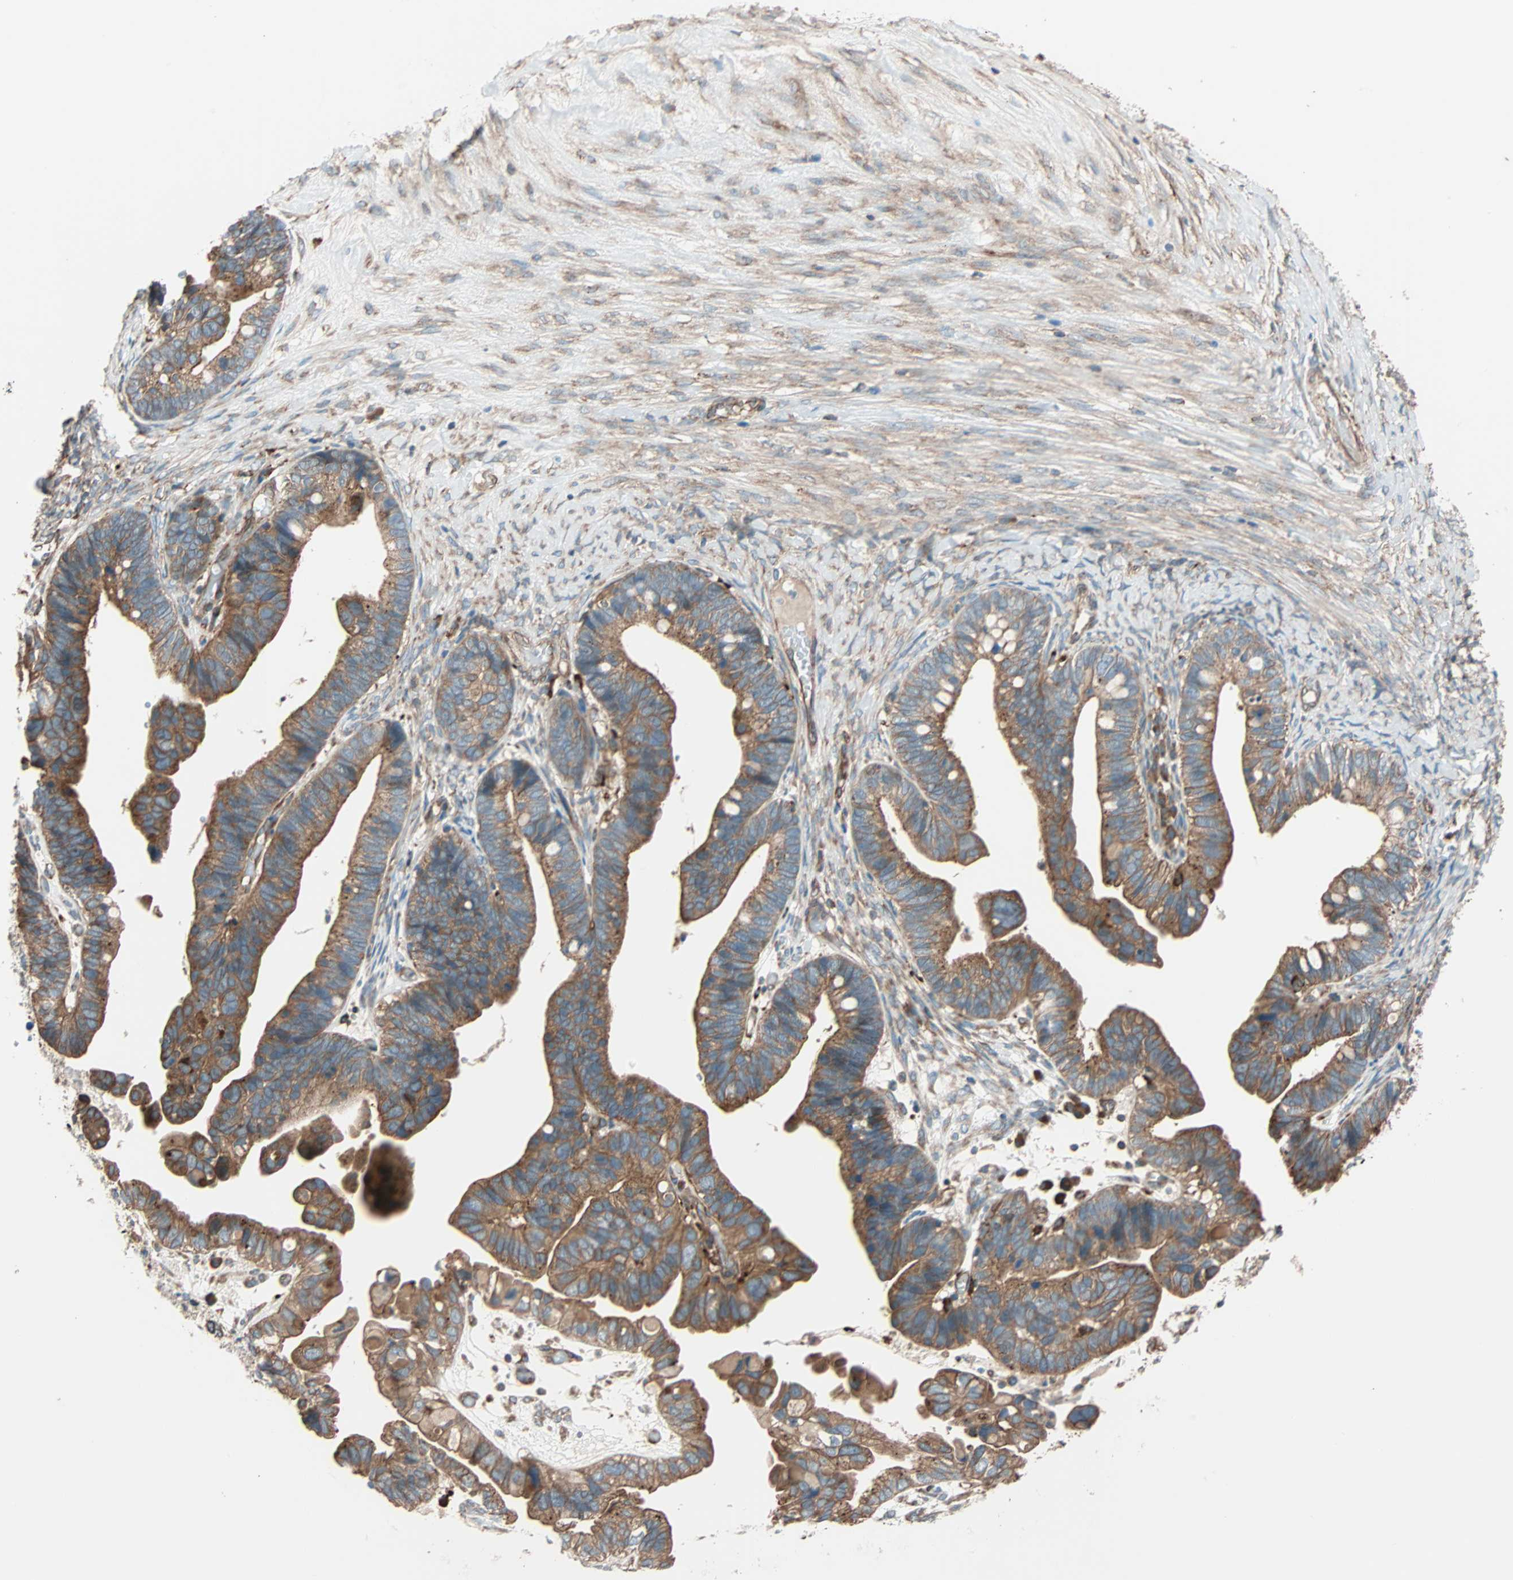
{"staining": {"intensity": "moderate", "quantity": ">75%", "location": "cytoplasmic/membranous"}, "tissue": "ovarian cancer", "cell_type": "Tumor cells", "image_type": "cancer", "snomed": [{"axis": "morphology", "description": "Cystadenocarcinoma, serous, NOS"}, {"axis": "topography", "description": "Ovary"}], "caption": "An immunohistochemistry photomicrograph of neoplastic tissue is shown. Protein staining in brown shows moderate cytoplasmic/membranous positivity in ovarian cancer within tumor cells.", "gene": "PHYH", "patient": {"sex": "female", "age": 56}}